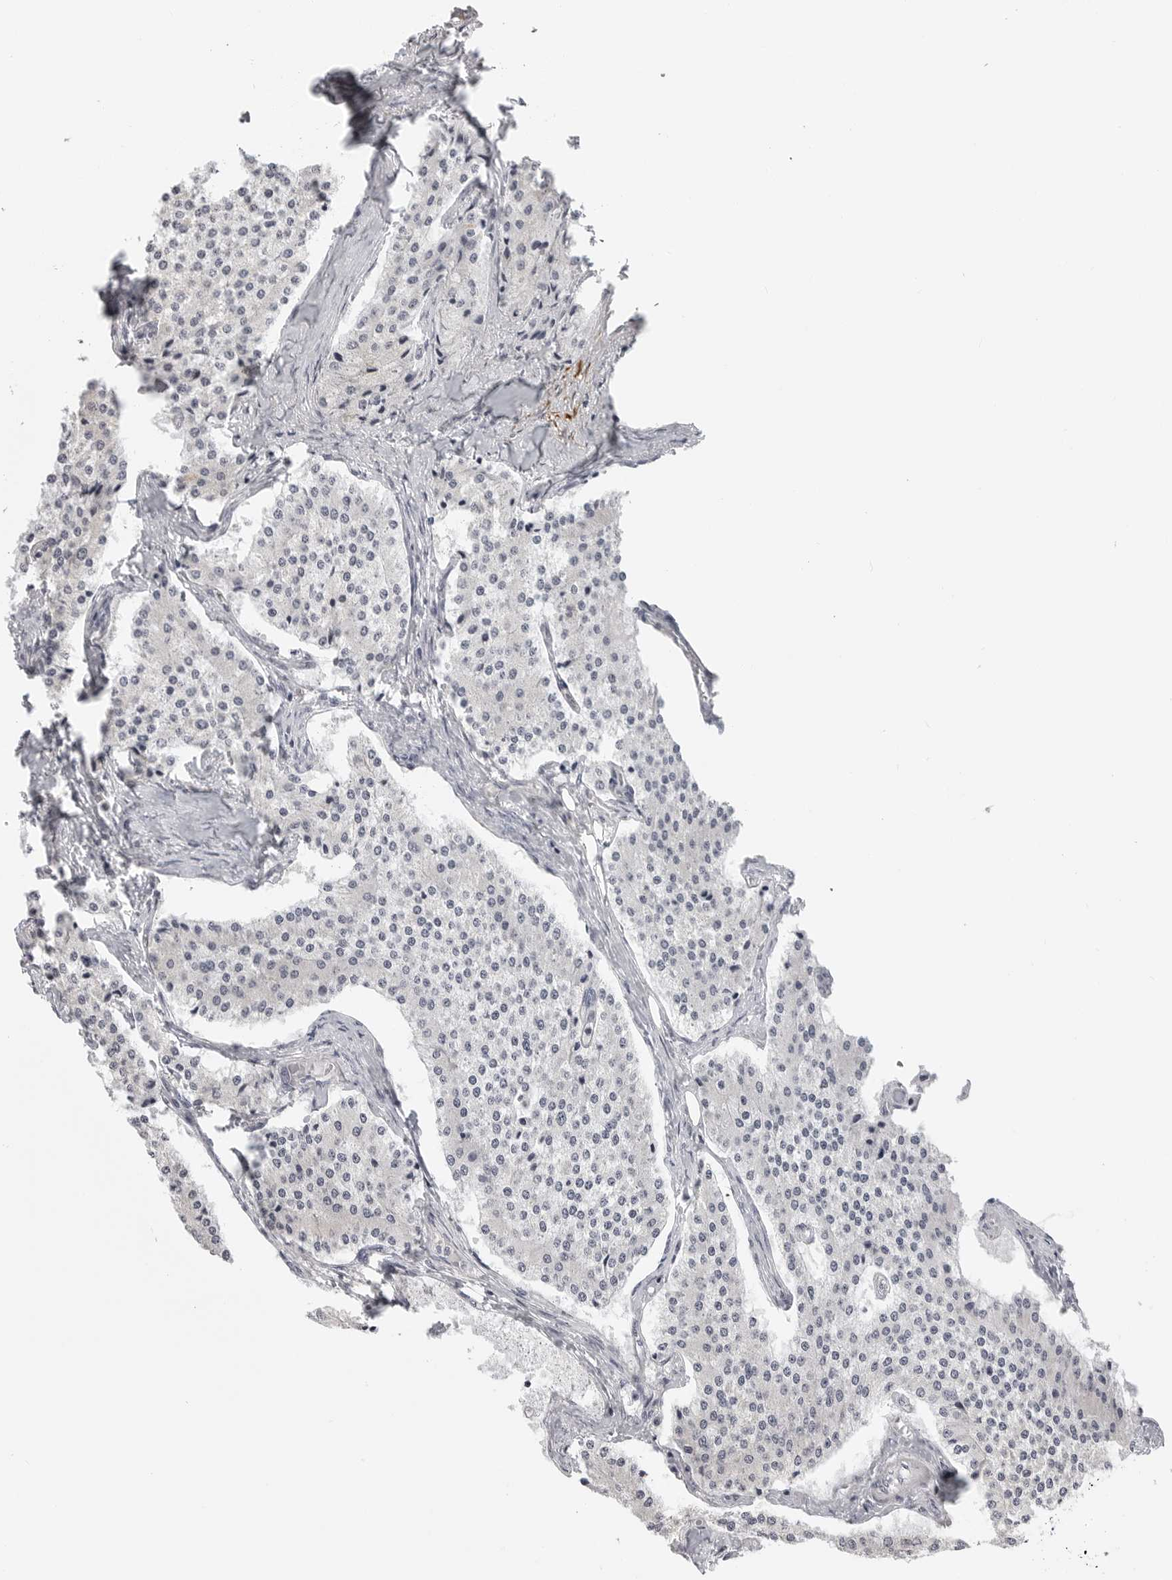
{"staining": {"intensity": "negative", "quantity": "none", "location": "none"}, "tissue": "carcinoid", "cell_type": "Tumor cells", "image_type": "cancer", "snomed": [{"axis": "morphology", "description": "Carcinoid, malignant, NOS"}, {"axis": "topography", "description": "Colon"}], "caption": "Human malignant carcinoid stained for a protein using immunohistochemistry (IHC) exhibits no staining in tumor cells.", "gene": "MAP7D1", "patient": {"sex": "female", "age": 52}}